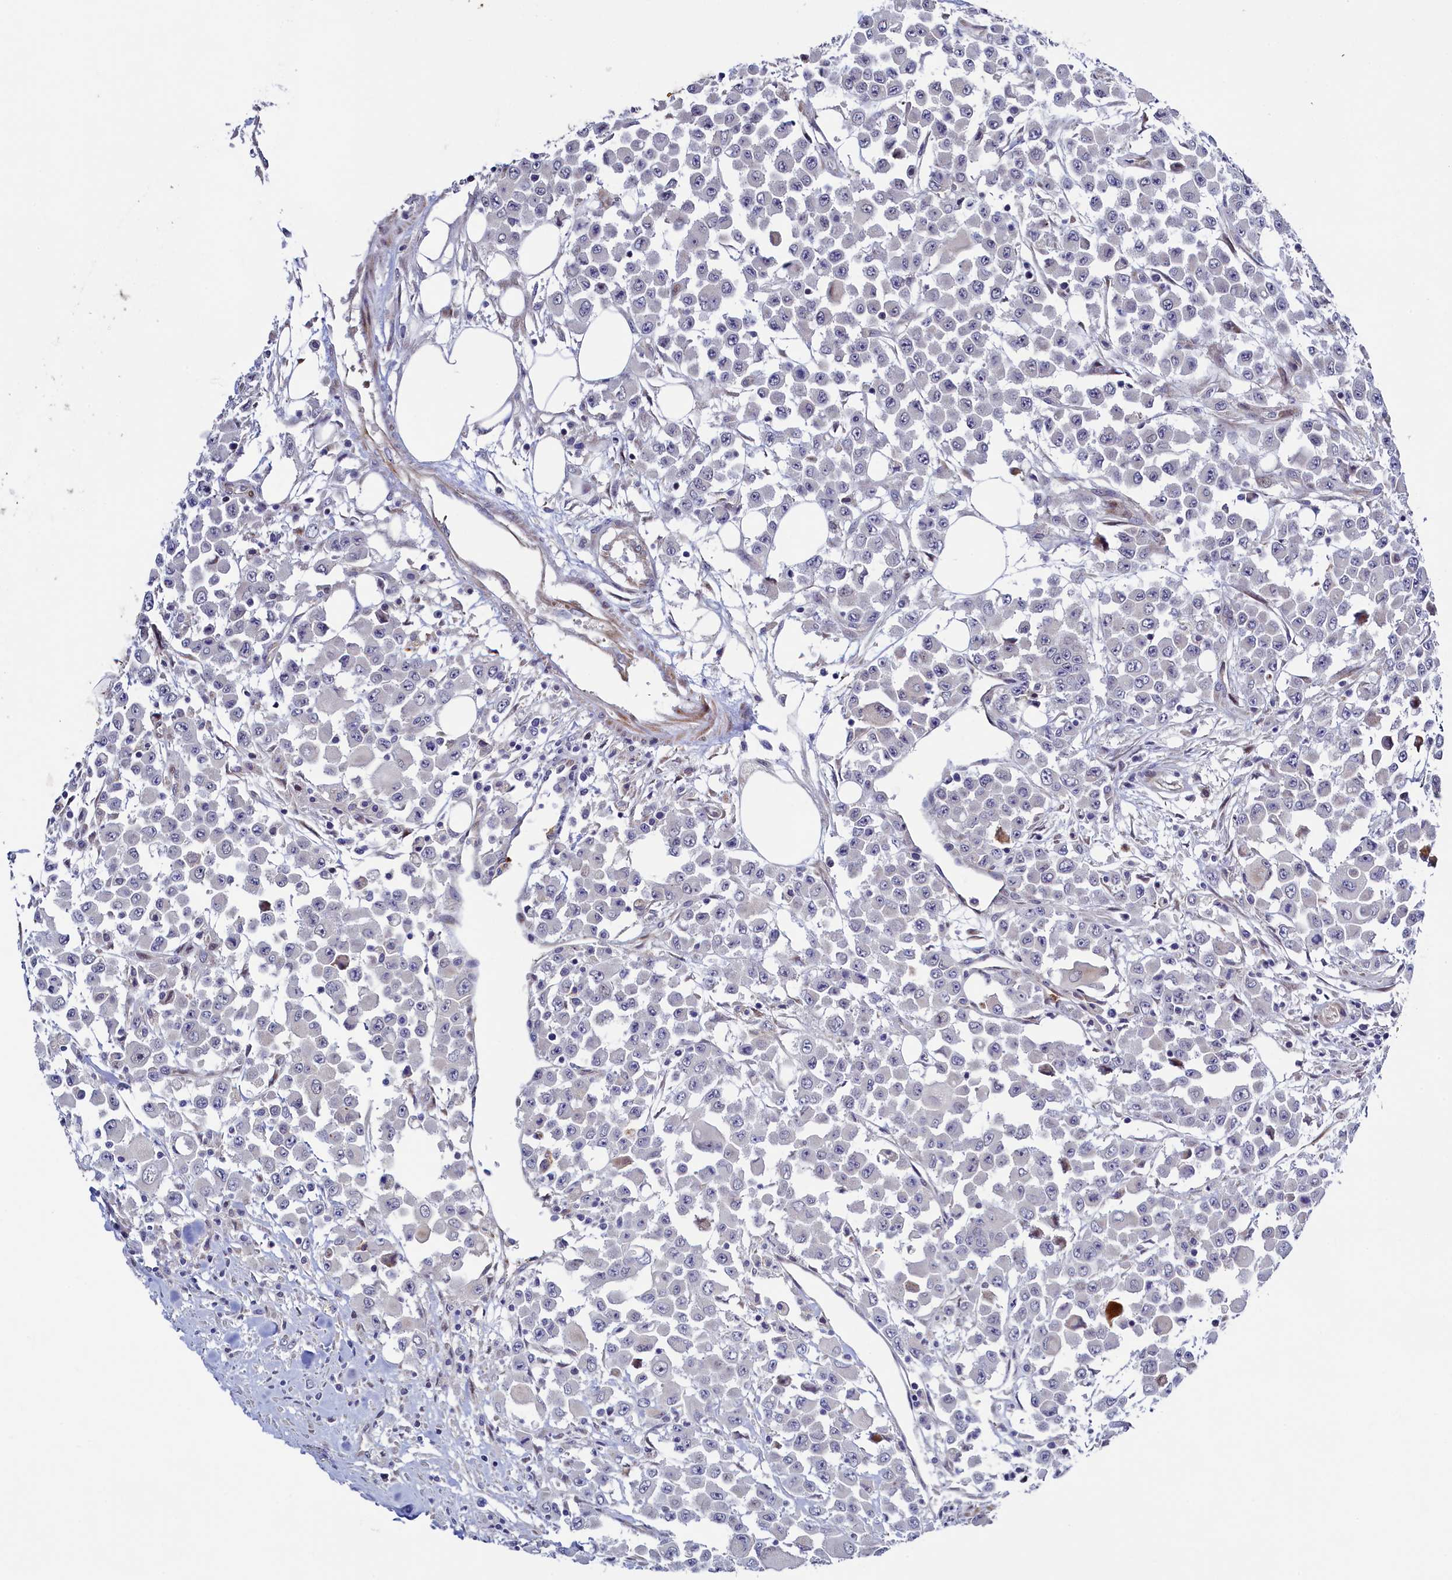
{"staining": {"intensity": "negative", "quantity": "none", "location": "none"}, "tissue": "colorectal cancer", "cell_type": "Tumor cells", "image_type": "cancer", "snomed": [{"axis": "morphology", "description": "Adenocarcinoma, NOS"}, {"axis": "topography", "description": "Colon"}], "caption": "A high-resolution micrograph shows immunohistochemistry (IHC) staining of adenocarcinoma (colorectal), which reveals no significant positivity in tumor cells. Nuclei are stained in blue.", "gene": "PIK3C3", "patient": {"sex": "male", "age": 51}}